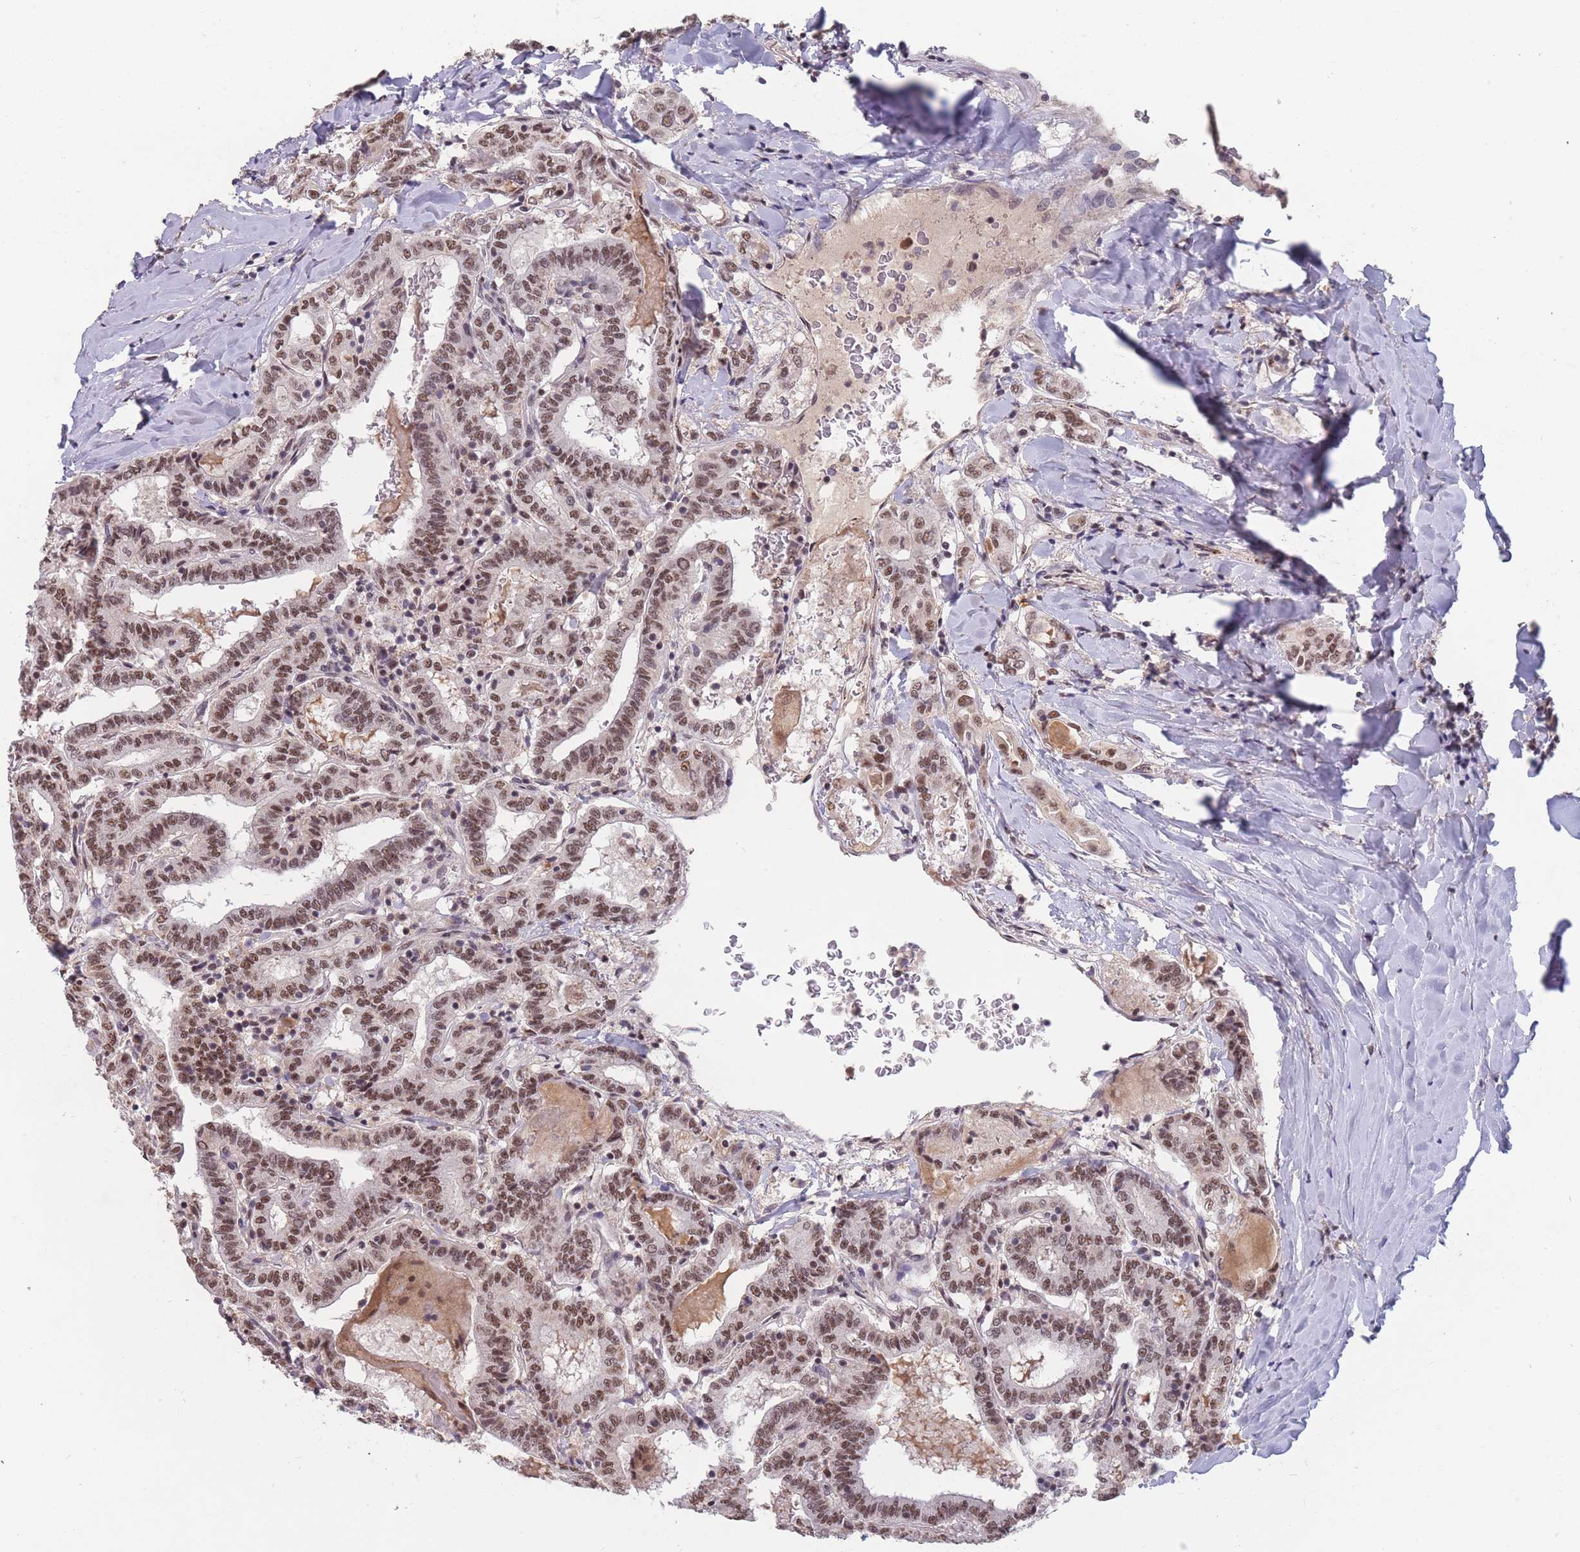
{"staining": {"intensity": "moderate", "quantity": ">75%", "location": "nuclear"}, "tissue": "thyroid cancer", "cell_type": "Tumor cells", "image_type": "cancer", "snomed": [{"axis": "morphology", "description": "Papillary adenocarcinoma, NOS"}, {"axis": "topography", "description": "Thyroid gland"}], "caption": "A medium amount of moderate nuclear expression is identified in about >75% of tumor cells in thyroid papillary adenocarcinoma tissue.", "gene": "SNRPA1", "patient": {"sex": "female", "age": 72}}